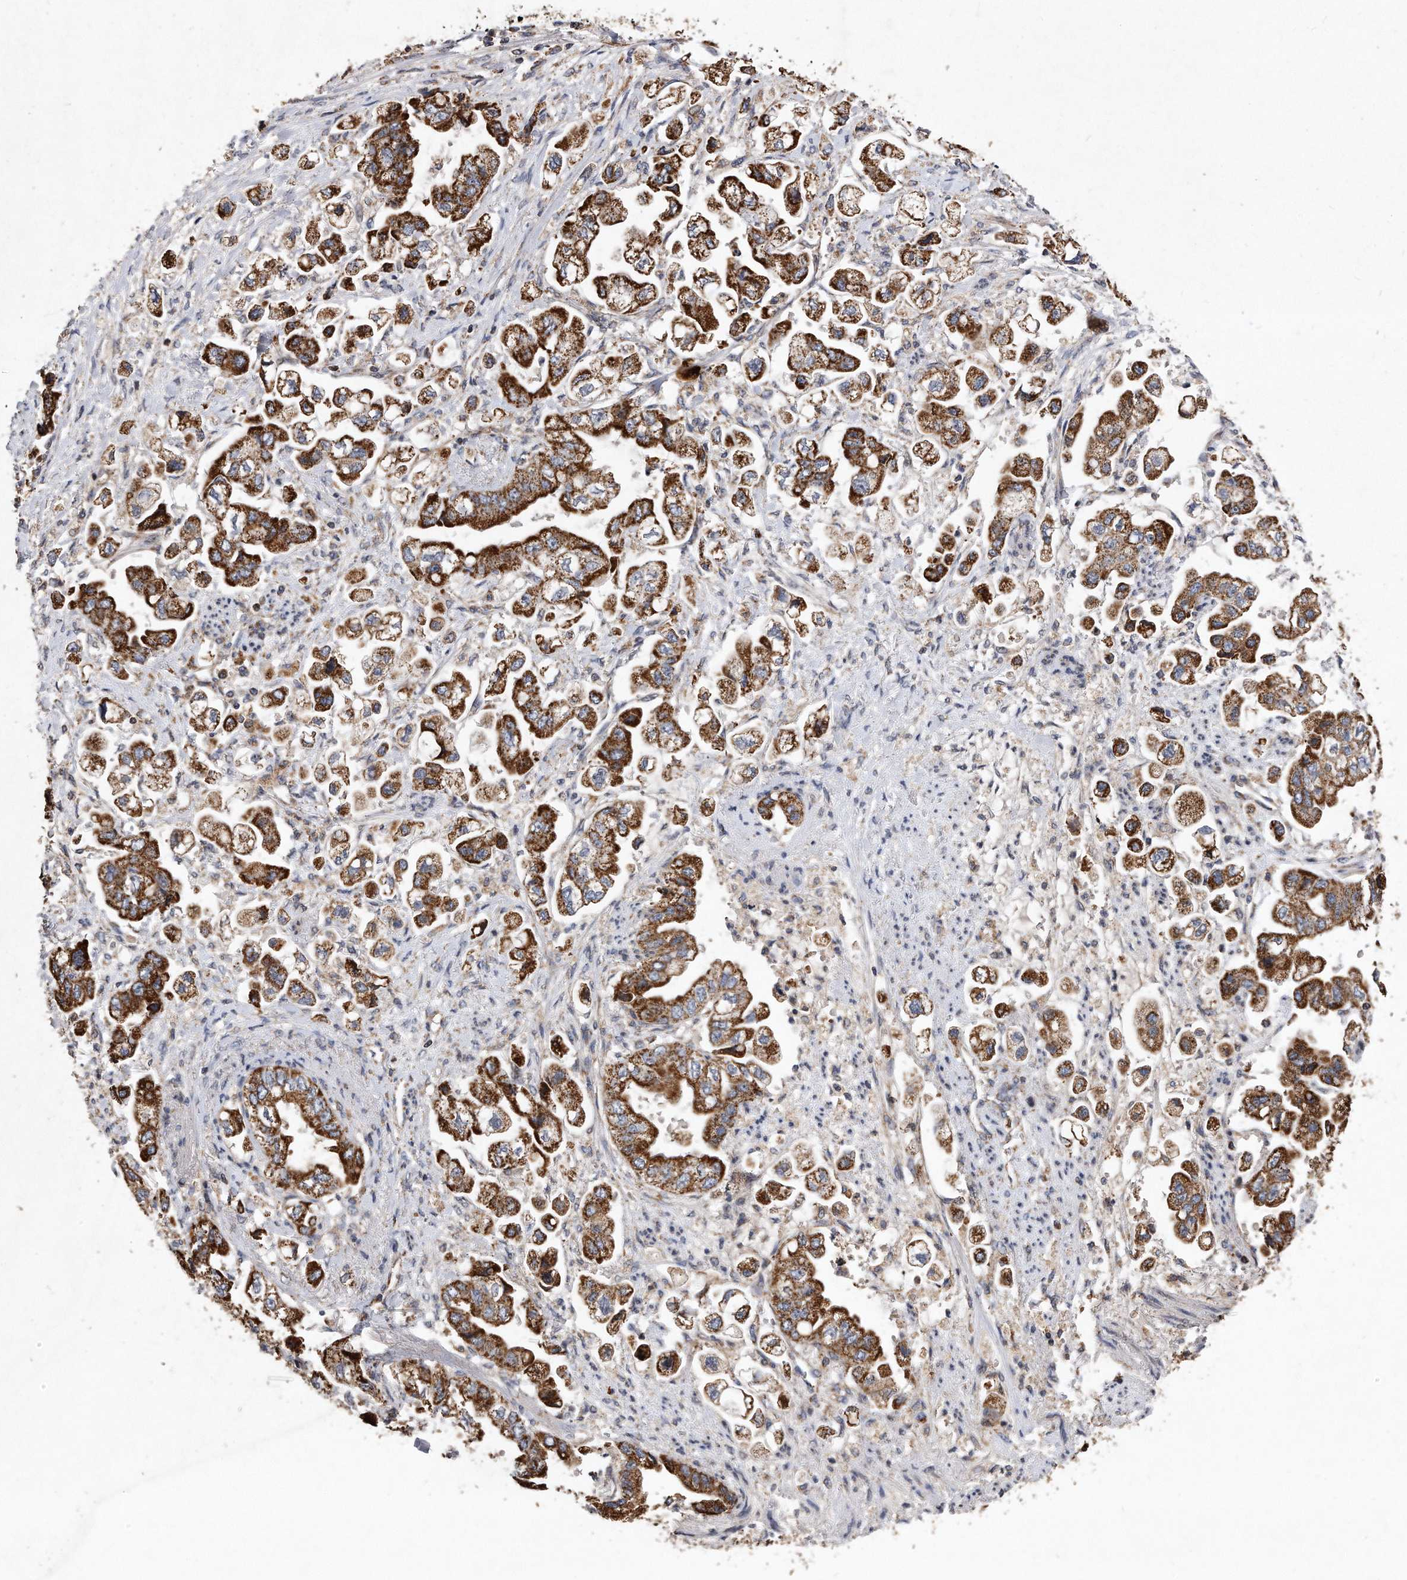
{"staining": {"intensity": "strong", "quantity": ">75%", "location": "cytoplasmic/membranous"}, "tissue": "stomach cancer", "cell_type": "Tumor cells", "image_type": "cancer", "snomed": [{"axis": "morphology", "description": "Adenocarcinoma, NOS"}, {"axis": "topography", "description": "Stomach"}], "caption": "Immunohistochemistry (IHC) staining of stomach cancer (adenocarcinoma), which shows high levels of strong cytoplasmic/membranous staining in approximately >75% of tumor cells indicating strong cytoplasmic/membranous protein staining. The staining was performed using DAB (3,3'-diaminobenzidine) (brown) for protein detection and nuclei were counterstained in hematoxylin (blue).", "gene": "PPP5C", "patient": {"sex": "male", "age": 62}}